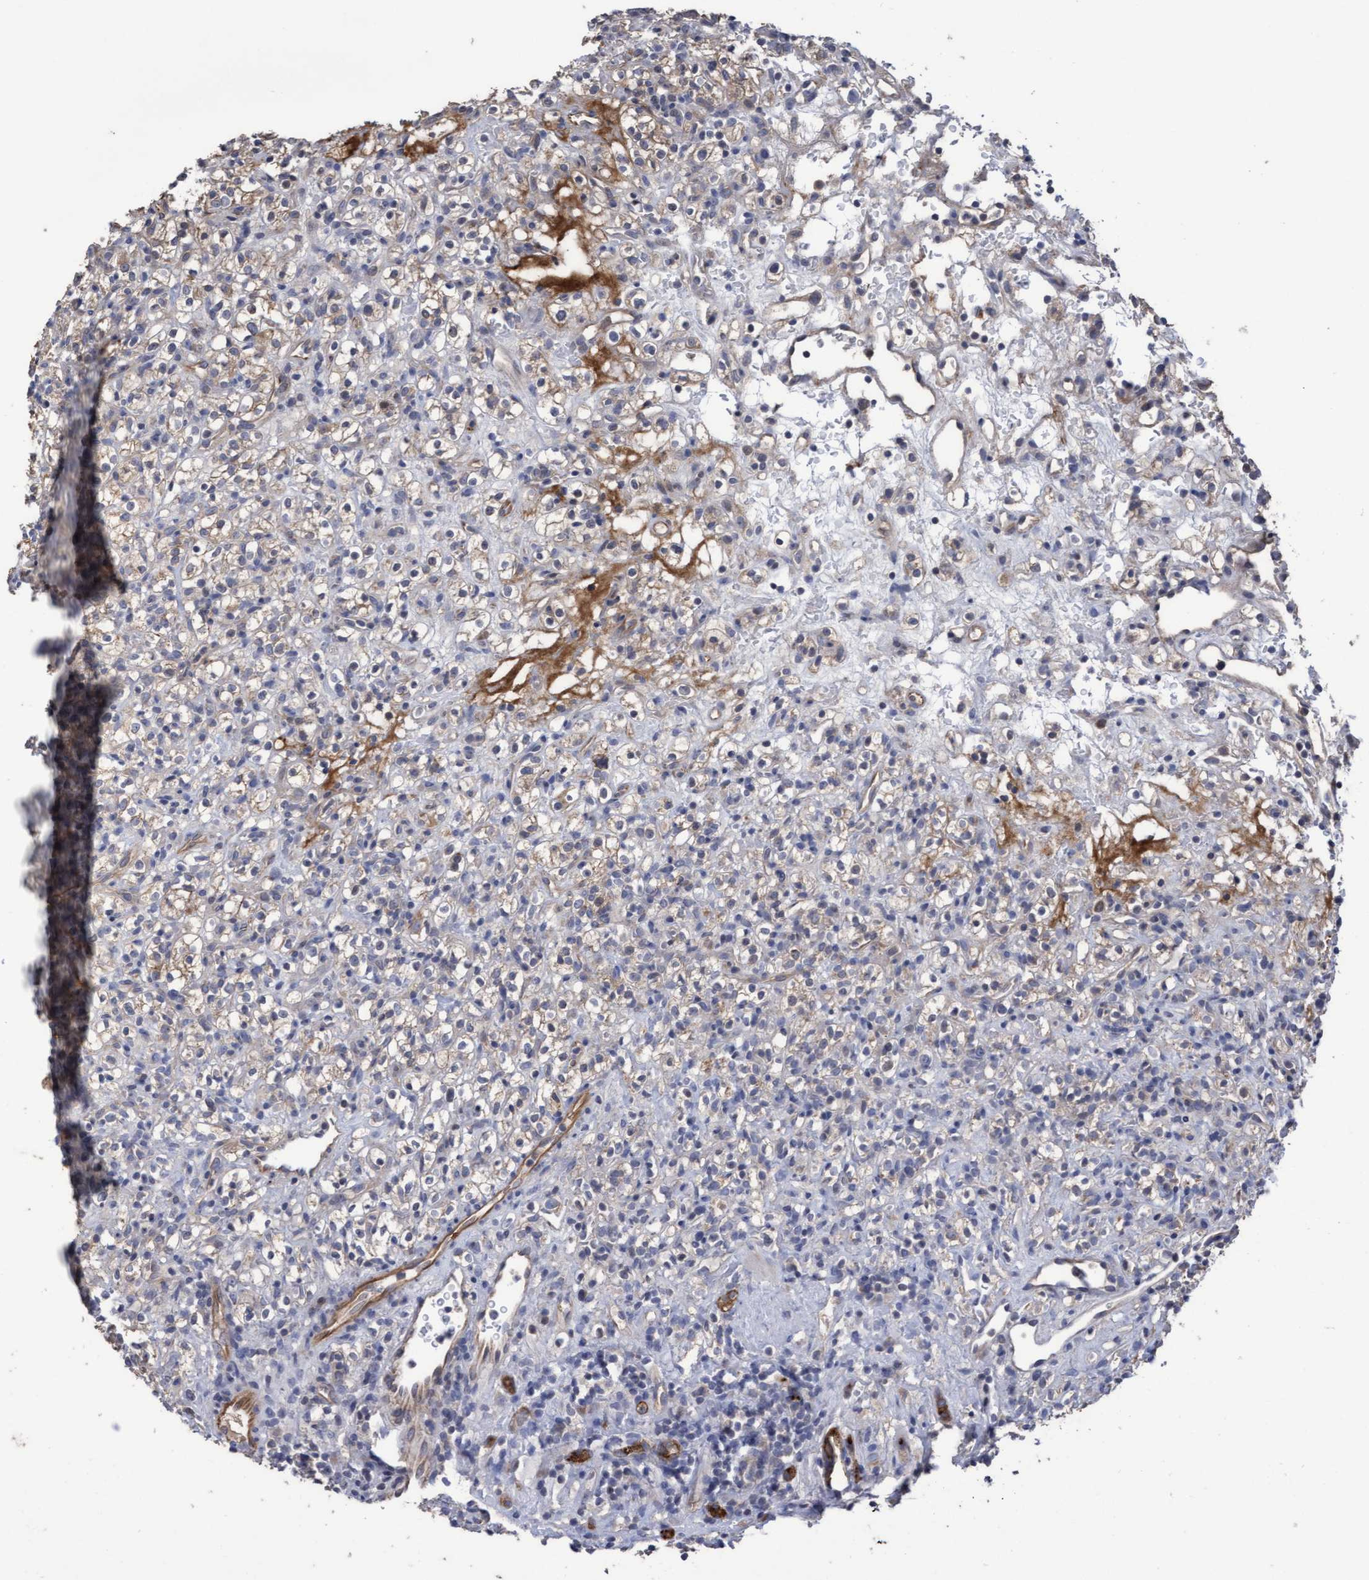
{"staining": {"intensity": "weak", "quantity": "<25%", "location": "cytoplasmic/membranous"}, "tissue": "renal cancer", "cell_type": "Tumor cells", "image_type": "cancer", "snomed": [{"axis": "morphology", "description": "Normal tissue, NOS"}, {"axis": "morphology", "description": "Adenocarcinoma, NOS"}, {"axis": "topography", "description": "Kidney"}], "caption": "There is no significant expression in tumor cells of renal adenocarcinoma.", "gene": "KRT24", "patient": {"sex": "female", "age": 72}}